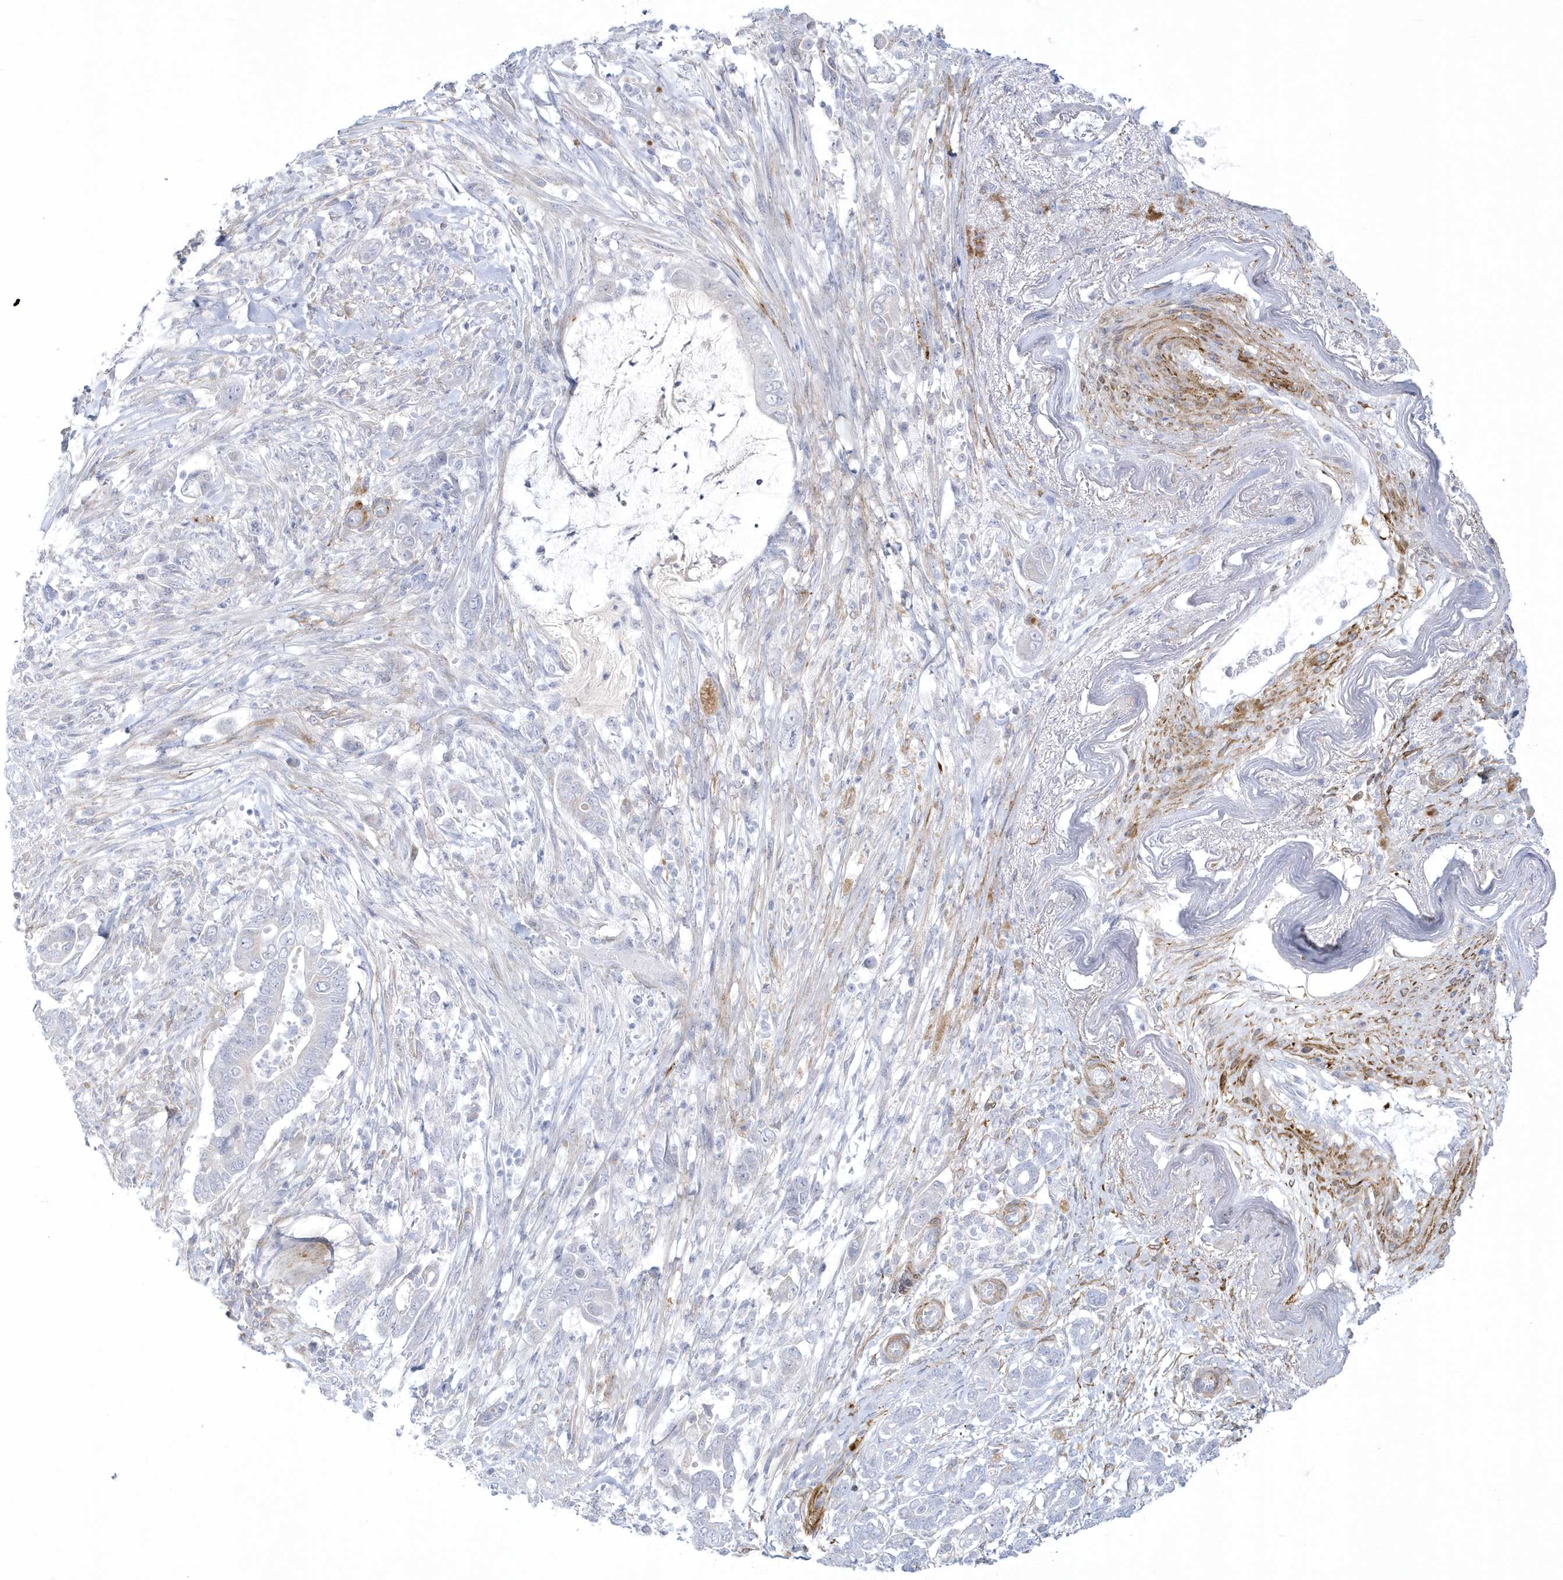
{"staining": {"intensity": "negative", "quantity": "none", "location": "none"}, "tissue": "pancreatic cancer", "cell_type": "Tumor cells", "image_type": "cancer", "snomed": [{"axis": "morphology", "description": "Adenocarcinoma, NOS"}, {"axis": "topography", "description": "Pancreas"}], "caption": "The histopathology image demonstrates no significant positivity in tumor cells of pancreatic adenocarcinoma. (Brightfield microscopy of DAB (3,3'-diaminobenzidine) immunohistochemistry at high magnification).", "gene": "WDR27", "patient": {"sex": "male", "age": 68}}